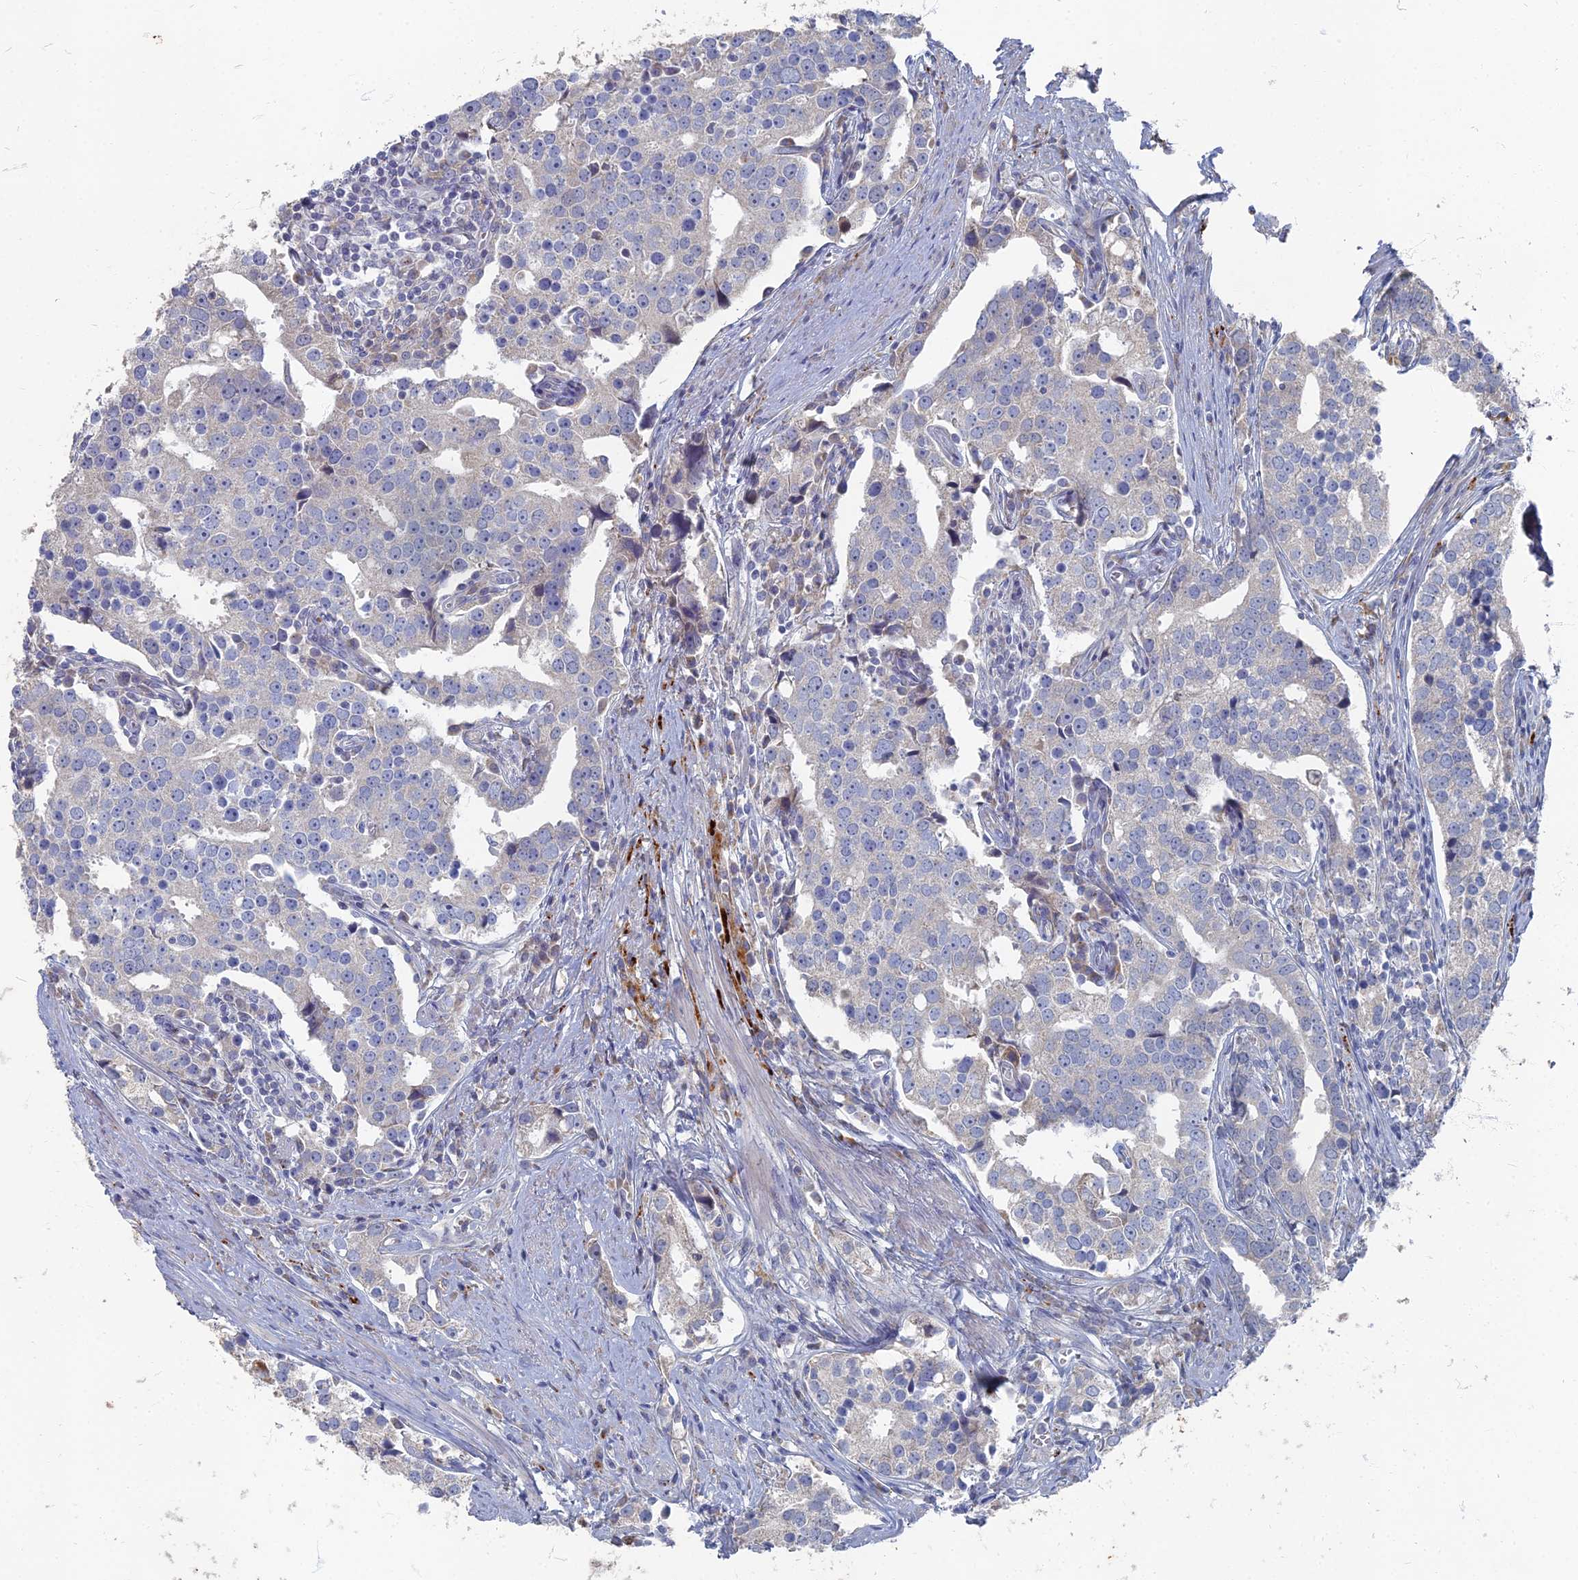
{"staining": {"intensity": "negative", "quantity": "none", "location": "none"}, "tissue": "prostate cancer", "cell_type": "Tumor cells", "image_type": "cancer", "snomed": [{"axis": "morphology", "description": "Adenocarcinoma, High grade"}, {"axis": "topography", "description": "Prostate"}], "caption": "This is an immunohistochemistry photomicrograph of human prostate cancer (adenocarcinoma (high-grade)). There is no staining in tumor cells.", "gene": "TMEM128", "patient": {"sex": "male", "age": 71}}